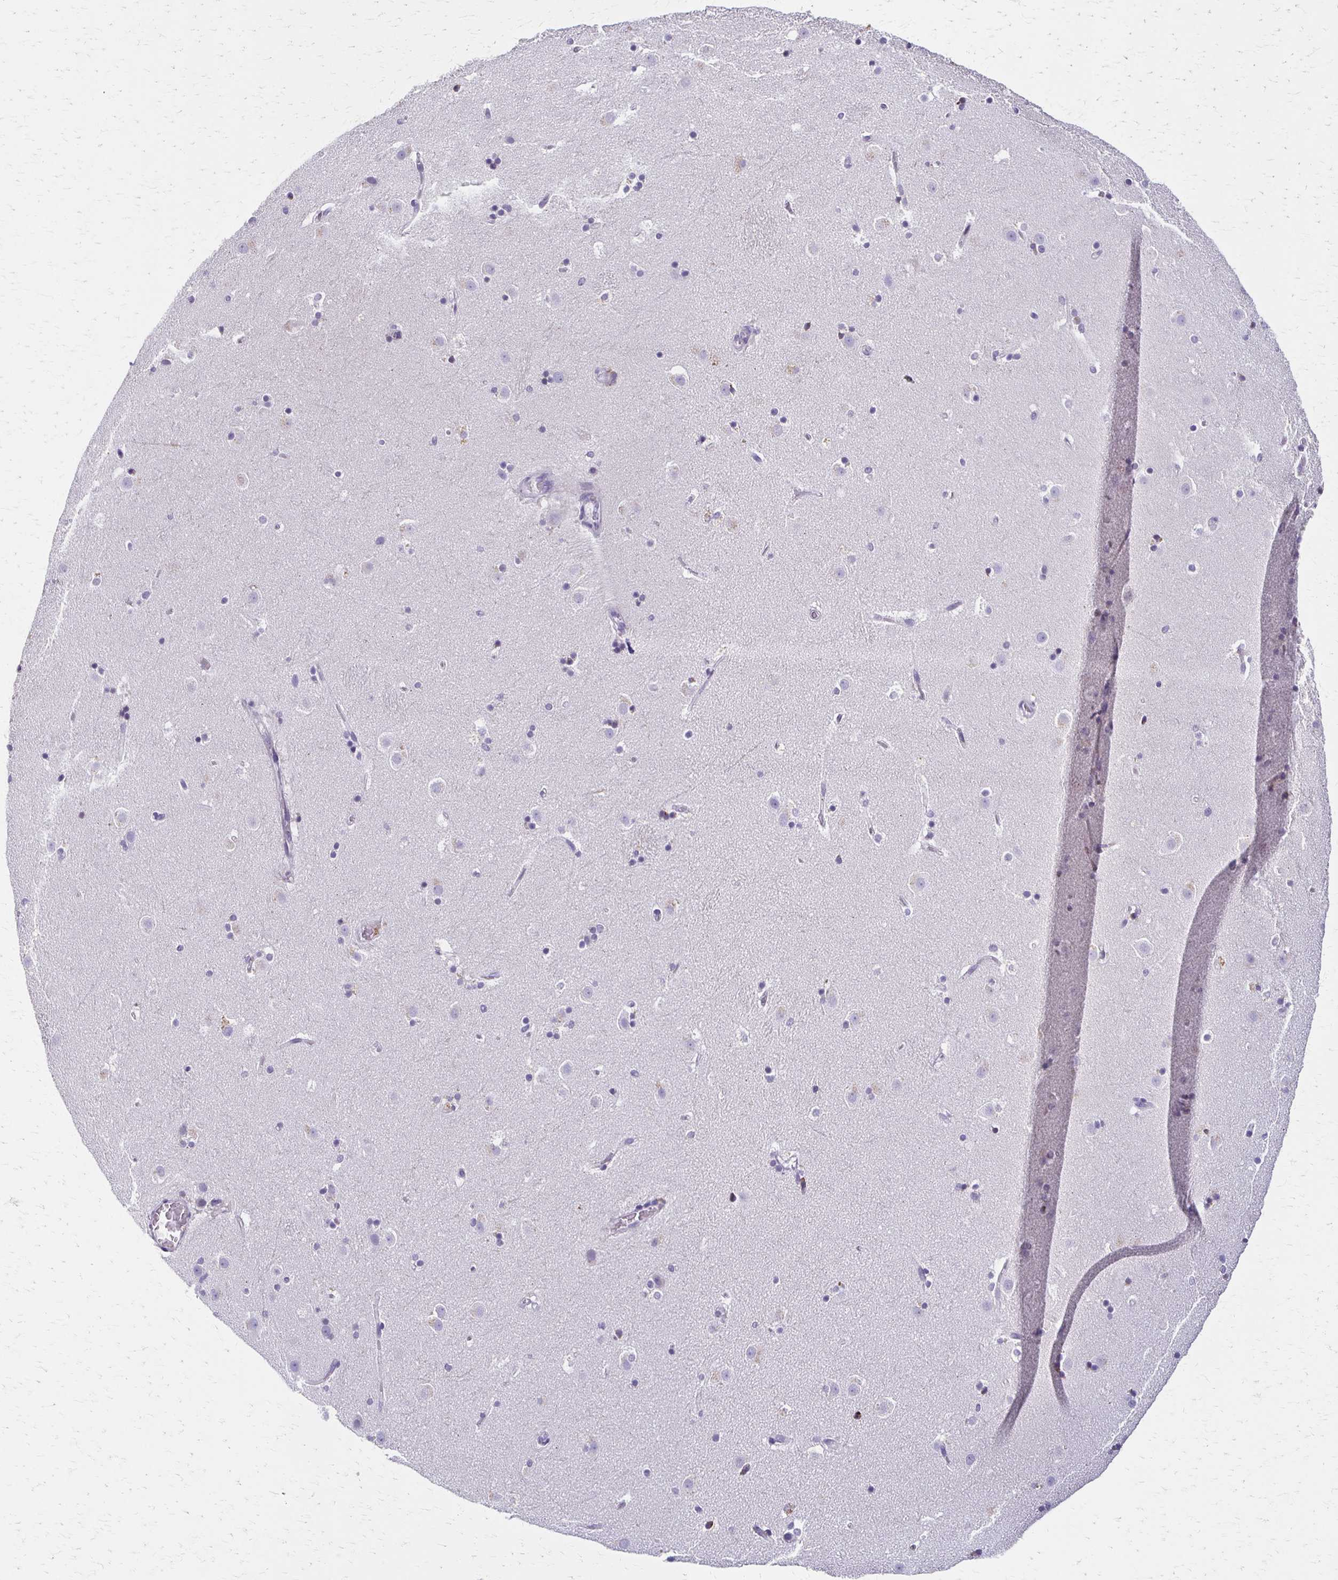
{"staining": {"intensity": "negative", "quantity": "none", "location": "none"}, "tissue": "caudate", "cell_type": "Glial cells", "image_type": "normal", "snomed": [{"axis": "morphology", "description": "Normal tissue, NOS"}, {"axis": "topography", "description": "Lateral ventricle wall"}], "caption": "Micrograph shows no significant protein positivity in glial cells of unremarkable caudate.", "gene": "BBS12", "patient": {"sex": "male", "age": 37}}